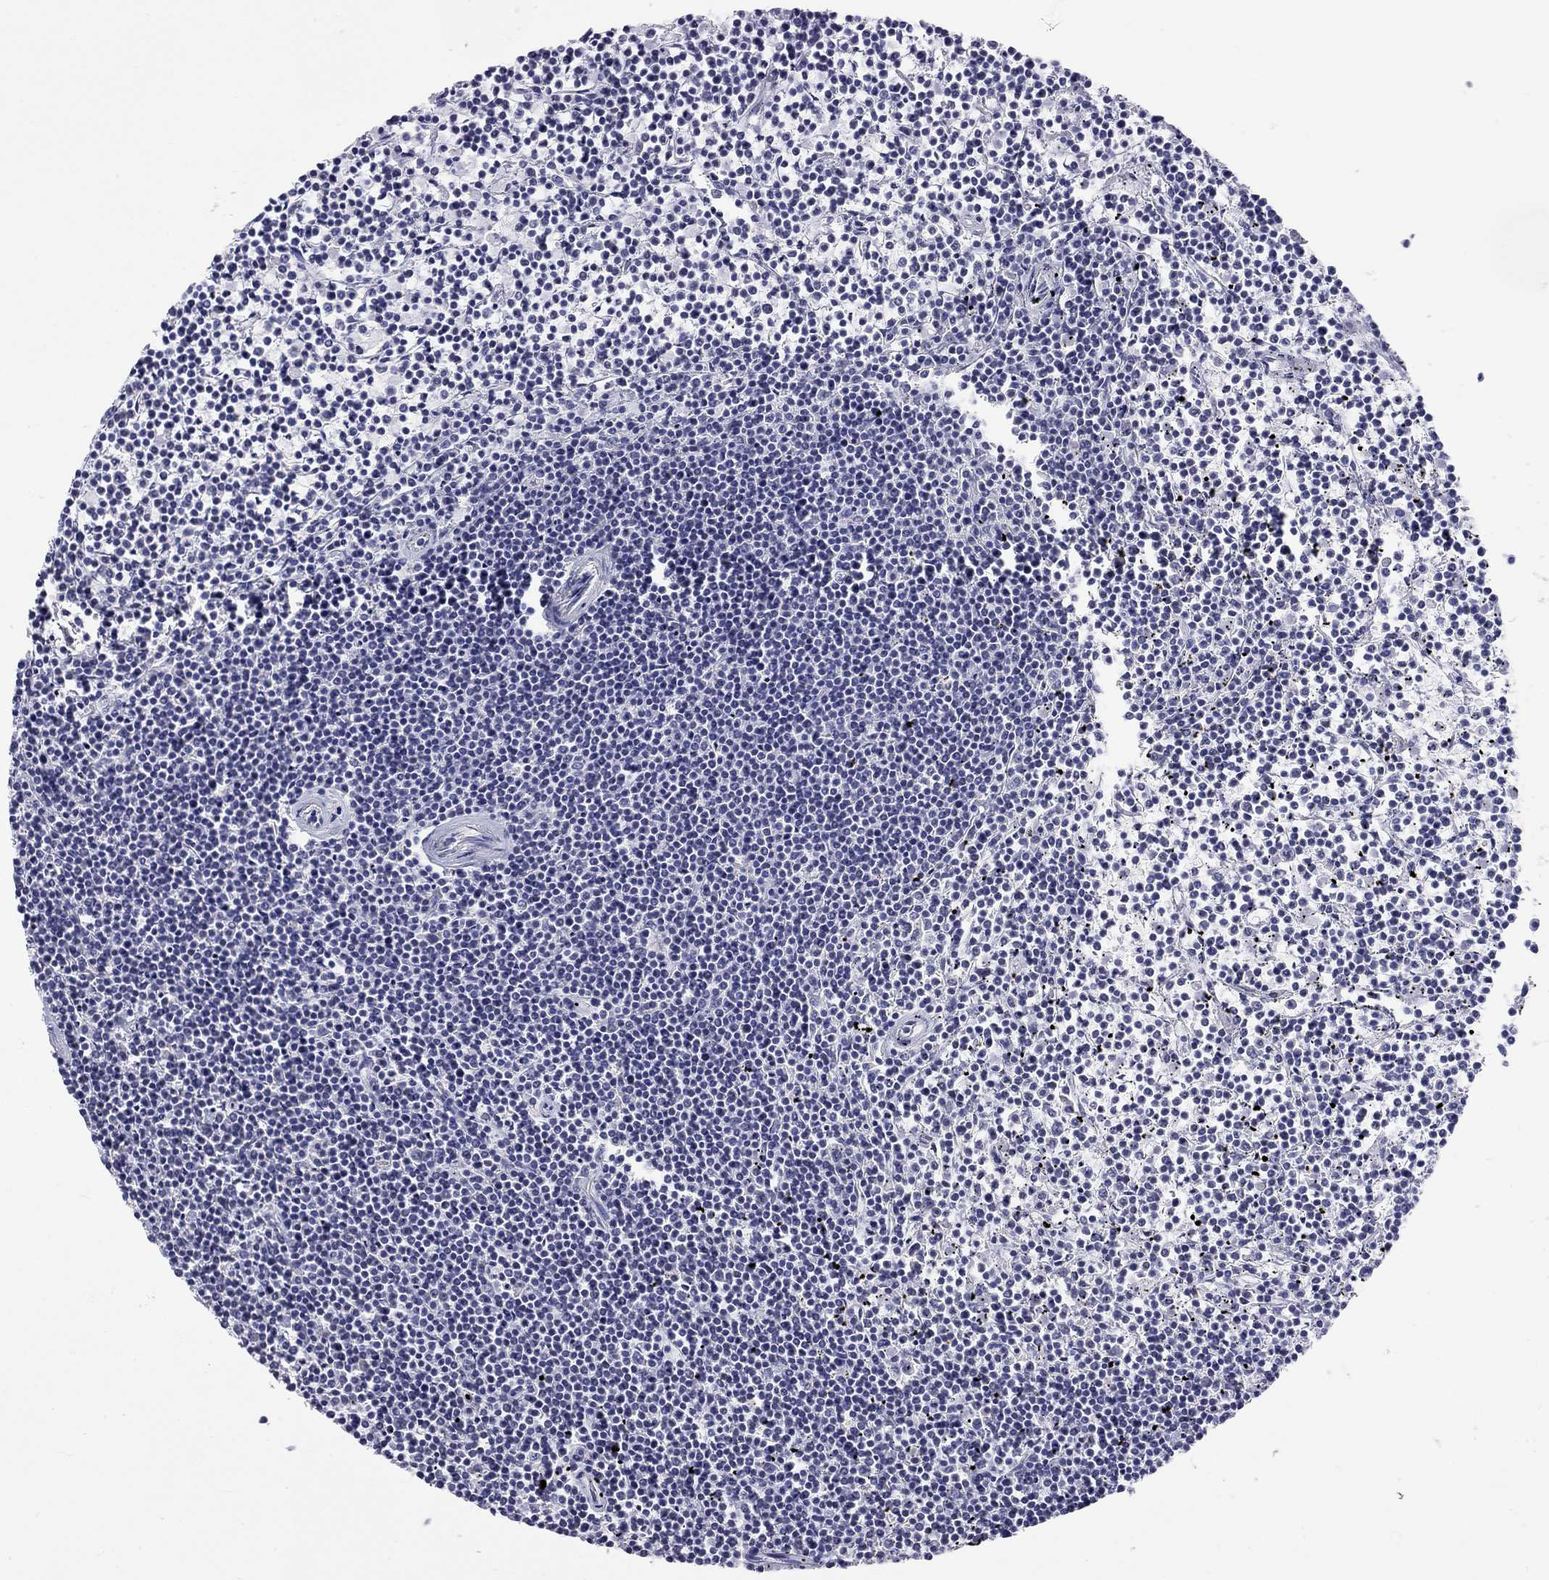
{"staining": {"intensity": "negative", "quantity": "none", "location": "none"}, "tissue": "lymphoma", "cell_type": "Tumor cells", "image_type": "cancer", "snomed": [{"axis": "morphology", "description": "Malignant lymphoma, non-Hodgkin's type, Low grade"}, {"axis": "topography", "description": "Spleen"}], "caption": "Tumor cells are negative for protein expression in human lymphoma.", "gene": "DPY19L2", "patient": {"sex": "female", "age": 19}}